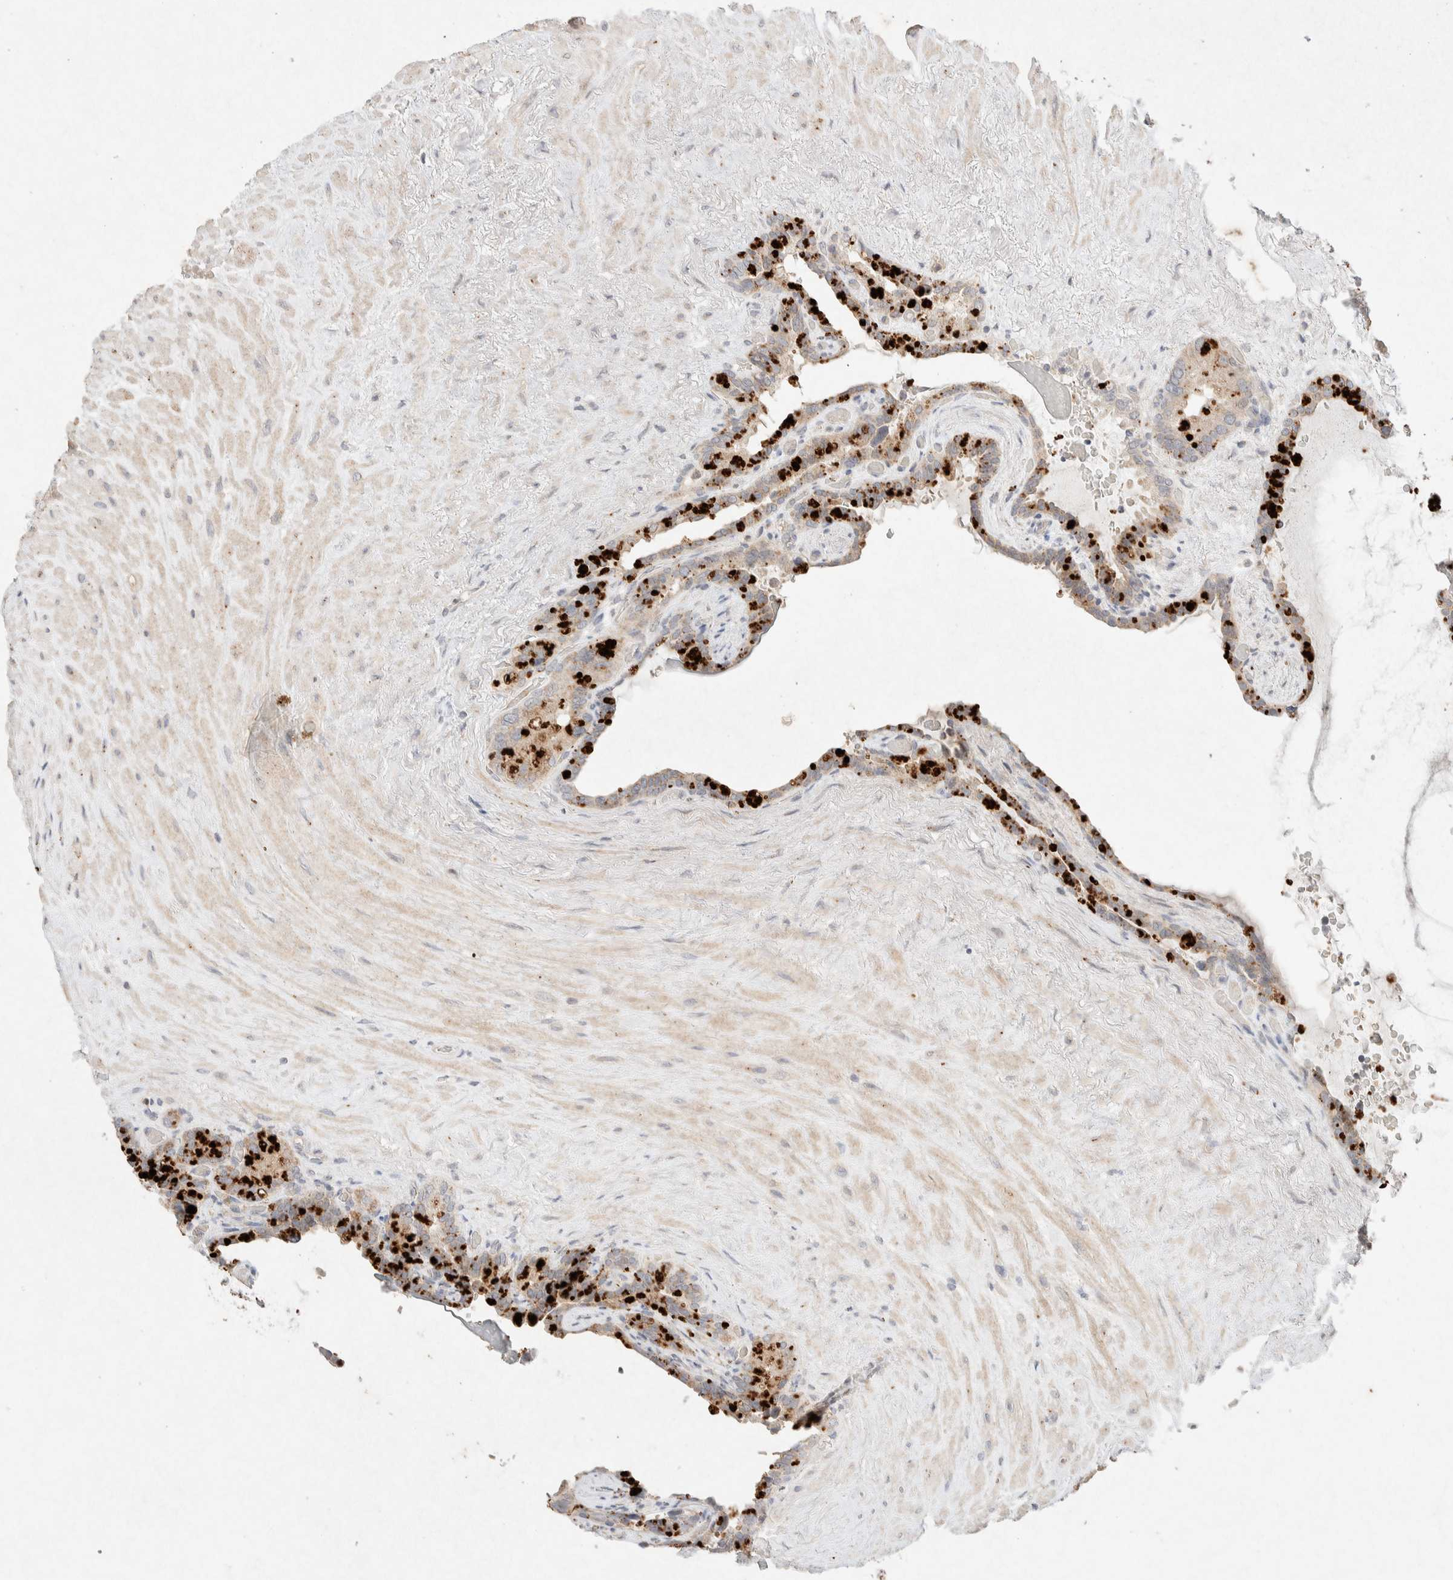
{"staining": {"intensity": "strong", "quantity": "25%-75%", "location": "cytoplasmic/membranous"}, "tissue": "seminal vesicle", "cell_type": "Glandular cells", "image_type": "normal", "snomed": [{"axis": "morphology", "description": "Normal tissue, NOS"}, {"axis": "topography", "description": "Seminal veicle"}], "caption": "Protein expression by immunohistochemistry demonstrates strong cytoplasmic/membranous staining in about 25%-75% of glandular cells in benign seminal vesicle. The protein is stained brown, and the nuclei are stained in blue (DAB (3,3'-diaminobenzidine) IHC with brightfield microscopy, high magnification).", "gene": "GNAI1", "patient": {"sex": "male", "age": 80}}